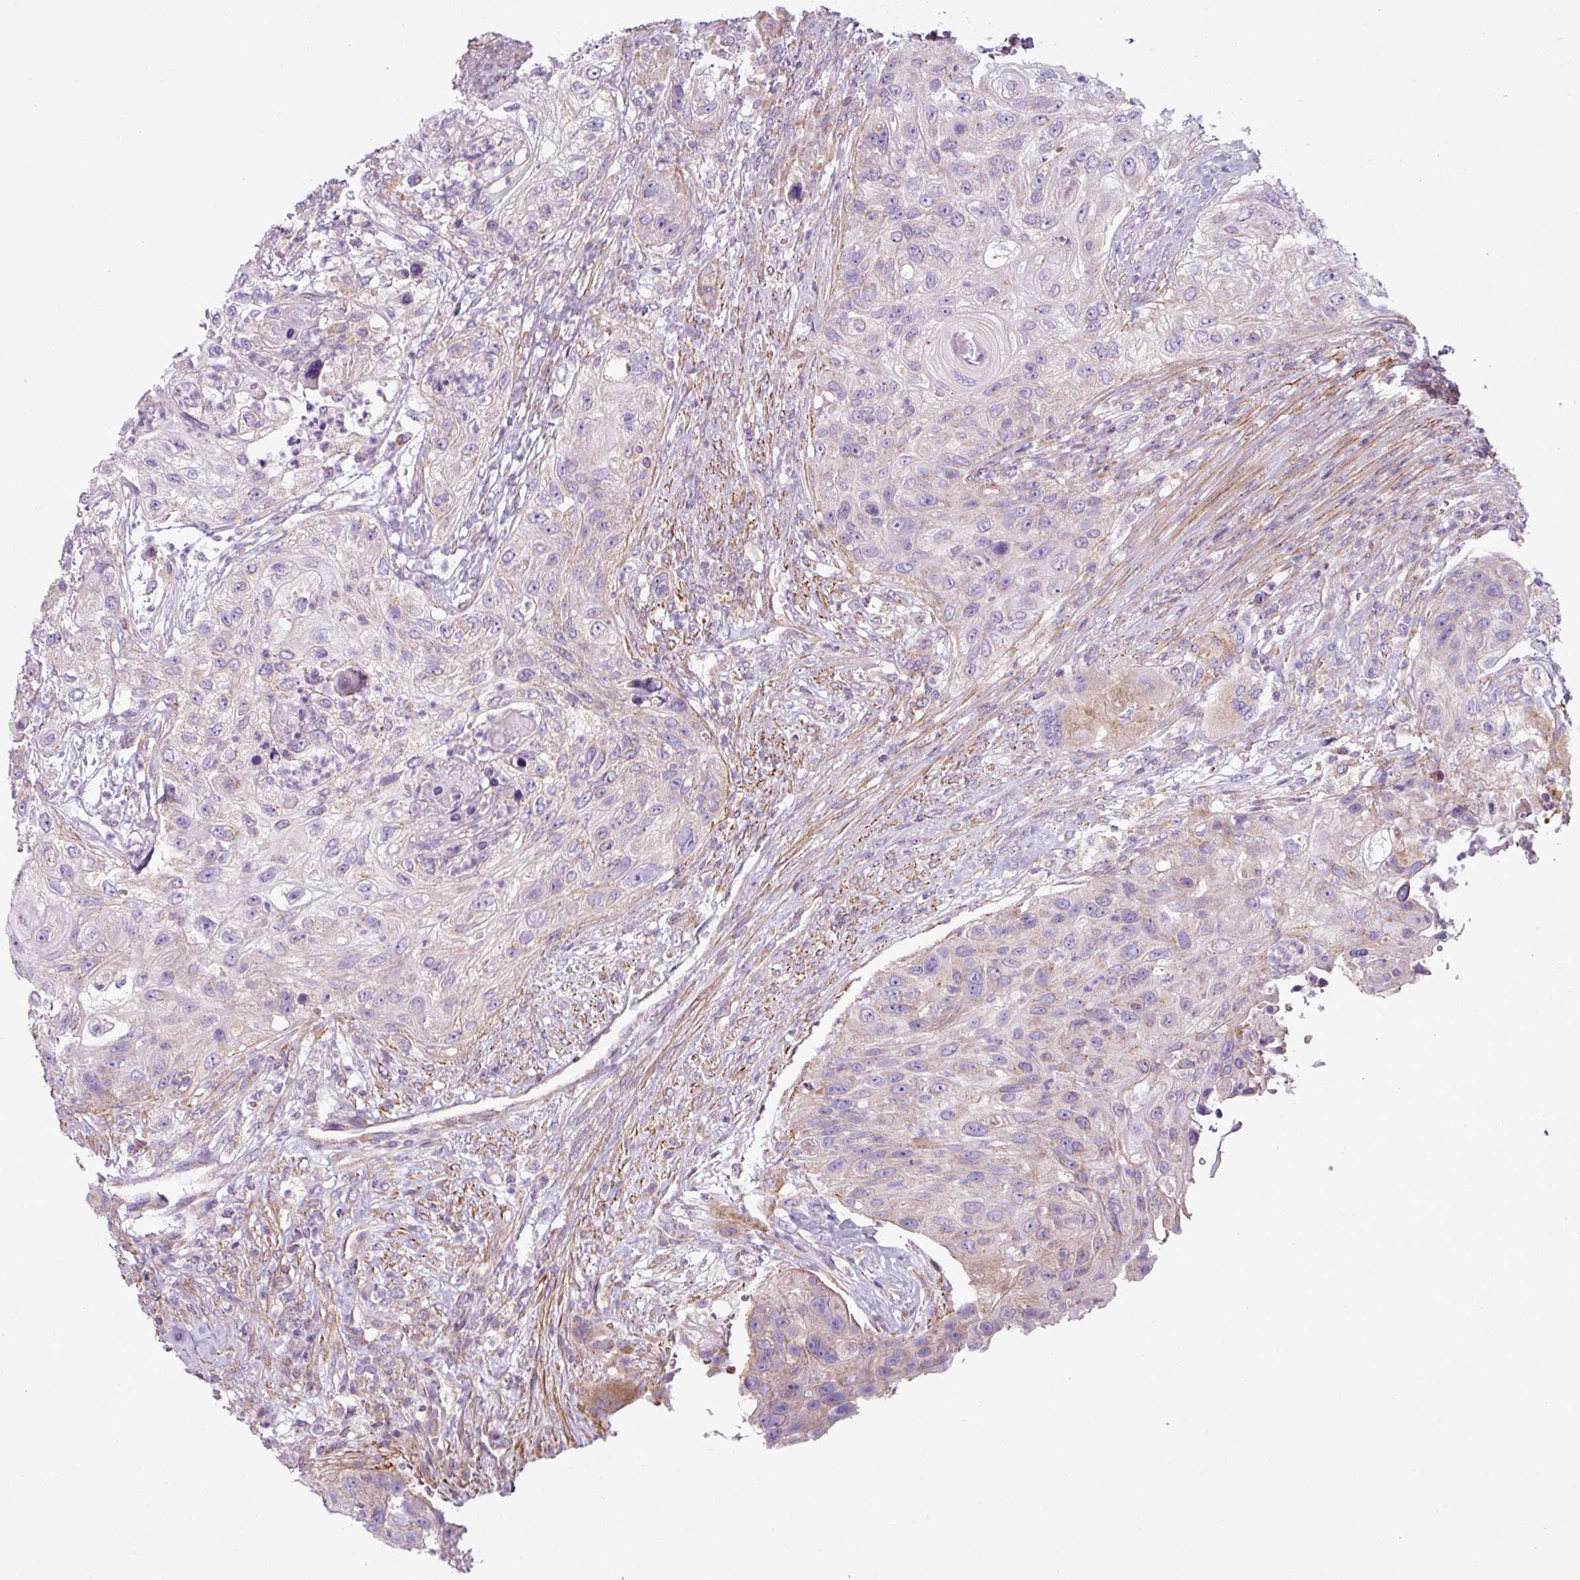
{"staining": {"intensity": "weak", "quantity": "<25%", "location": "cytoplasmic/membranous"}, "tissue": "urothelial cancer", "cell_type": "Tumor cells", "image_type": "cancer", "snomed": [{"axis": "morphology", "description": "Urothelial carcinoma, High grade"}, {"axis": "topography", "description": "Urinary bladder"}], "caption": "An immunohistochemistry (IHC) histopathology image of high-grade urothelial carcinoma is shown. There is no staining in tumor cells of high-grade urothelial carcinoma.", "gene": "BTN2A2", "patient": {"sex": "female", "age": 60}}